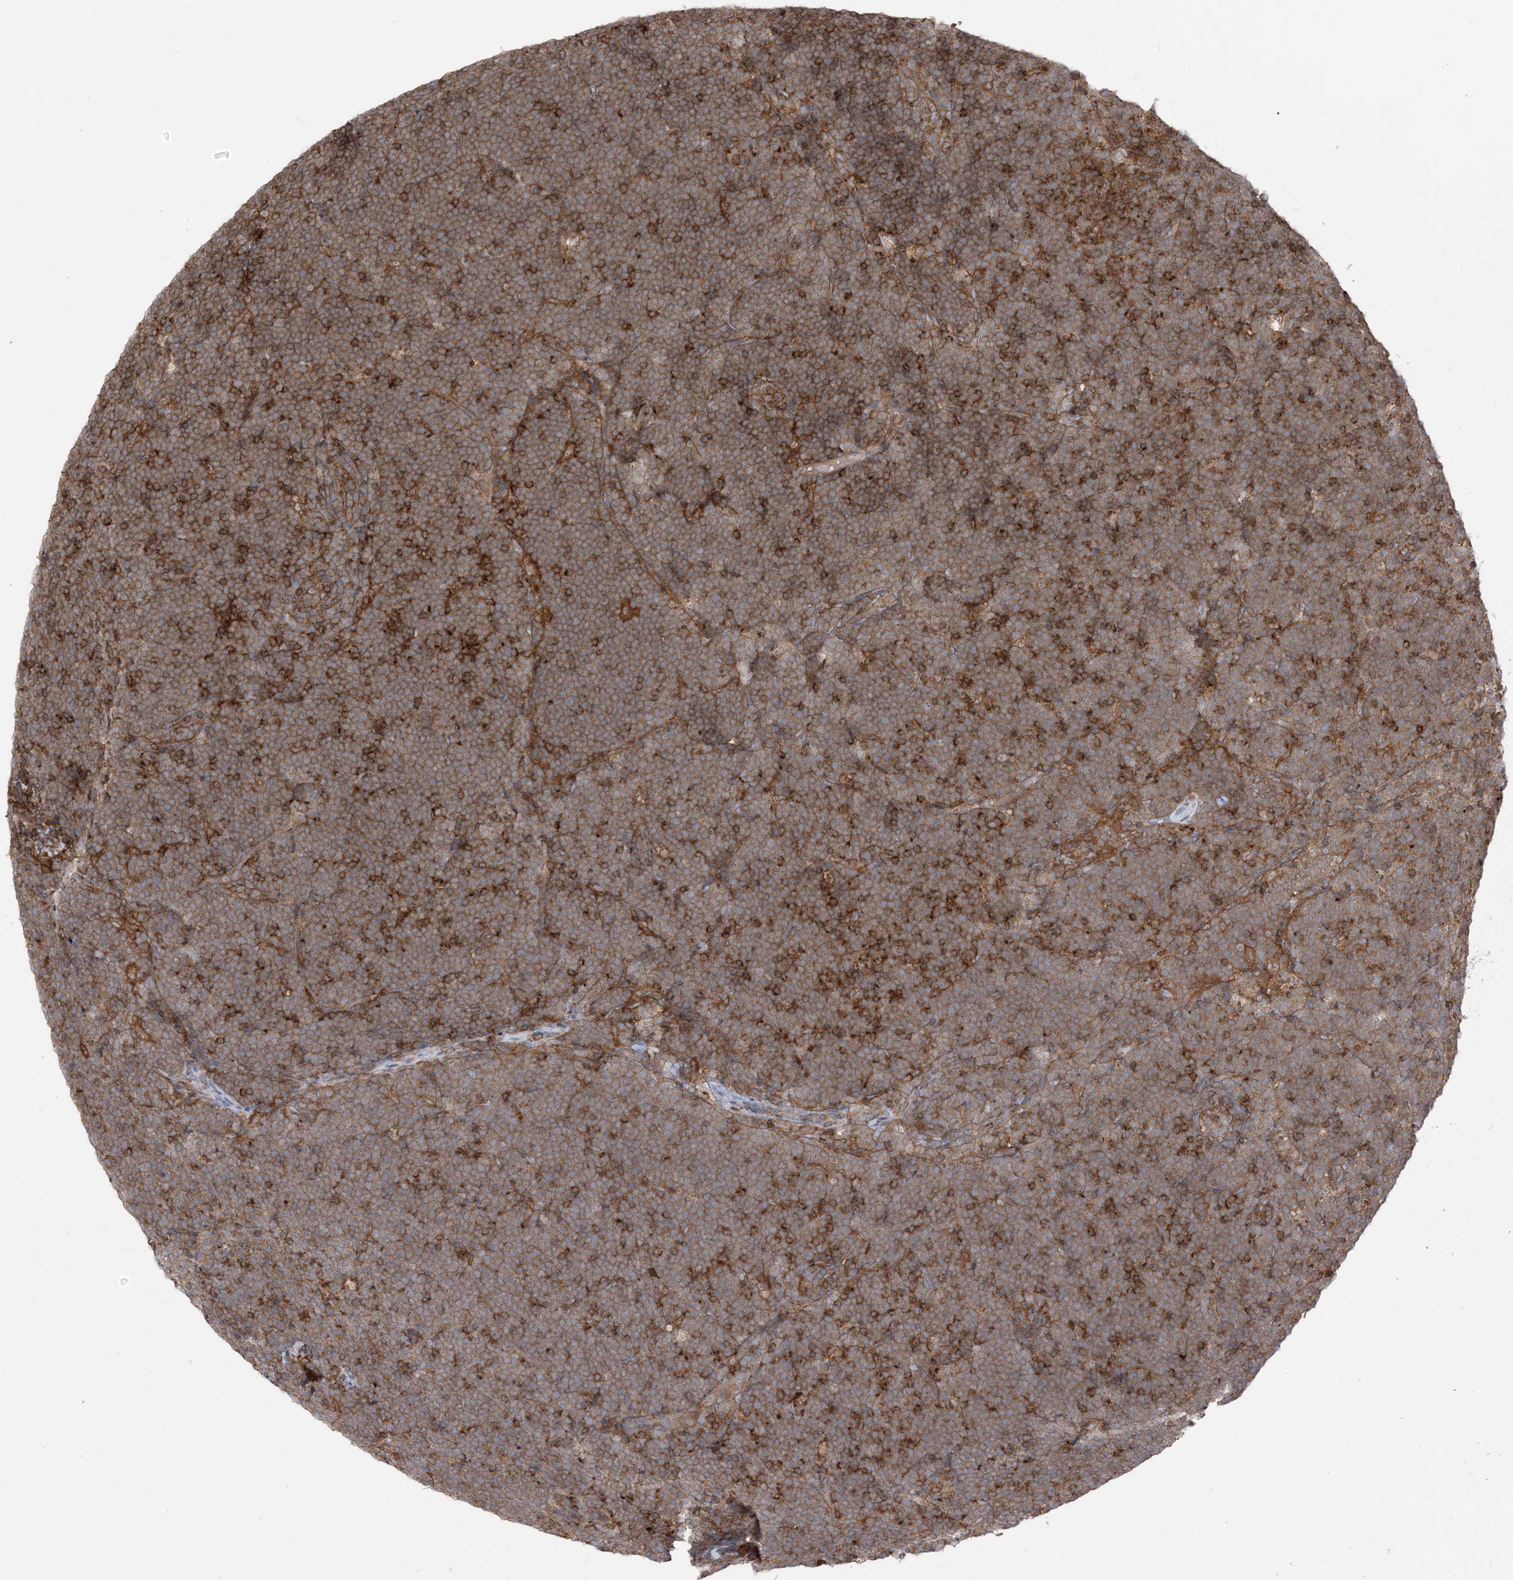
{"staining": {"intensity": "moderate", "quantity": ">75%", "location": "cytoplasmic/membranous"}, "tissue": "lymphoma", "cell_type": "Tumor cells", "image_type": "cancer", "snomed": [{"axis": "morphology", "description": "Malignant lymphoma, non-Hodgkin's type, High grade"}, {"axis": "topography", "description": "Lymph node"}], "caption": "Immunohistochemistry (IHC) of human malignant lymphoma, non-Hodgkin's type (high-grade) shows medium levels of moderate cytoplasmic/membranous expression in about >75% of tumor cells. (DAB (3,3'-diaminobenzidine) = brown stain, brightfield microscopy at high magnification).", "gene": "CAPZB", "patient": {"sex": "male", "age": 13}}